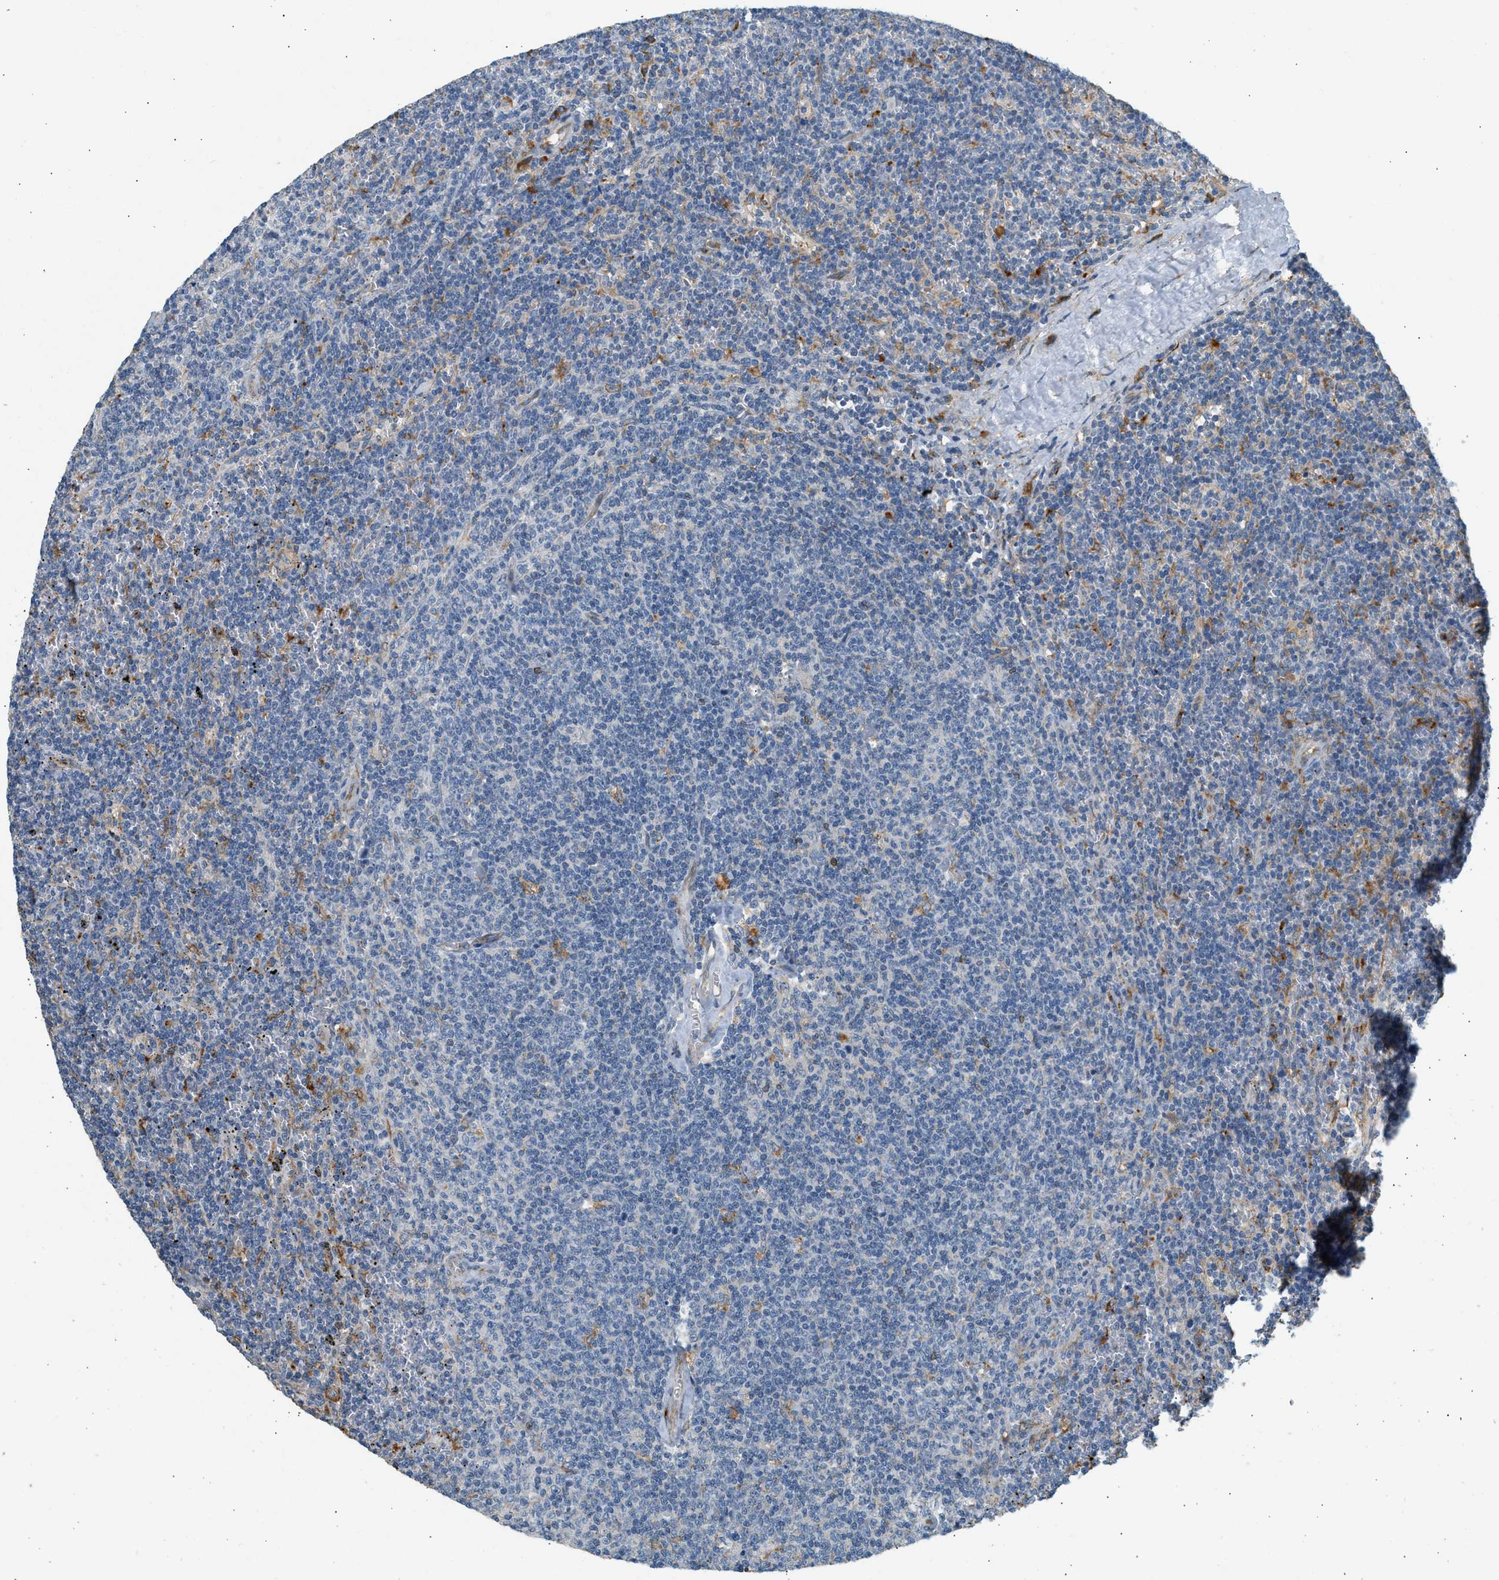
{"staining": {"intensity": "negative", "quantity": "none", "location": "none"}, "tissue": "lymphoma", "cell_type": "Tumor cells", "image_type": "cancer", "snomed": [{"axis": "morphology", "description": "Malignant lymphoma, non-Hodgkin's type, Low grade"}, {"axis": "topography", "description": "Spleen"}], "caption": "Lymphoma was stained to show a protein in brown. There is no significant staining in tumor cells. (DAB immunohistochemistry (IHC) with hematoxylin counter stain).", "gene": "CTSB", "patient": {"sex": "female", "age": 50}}